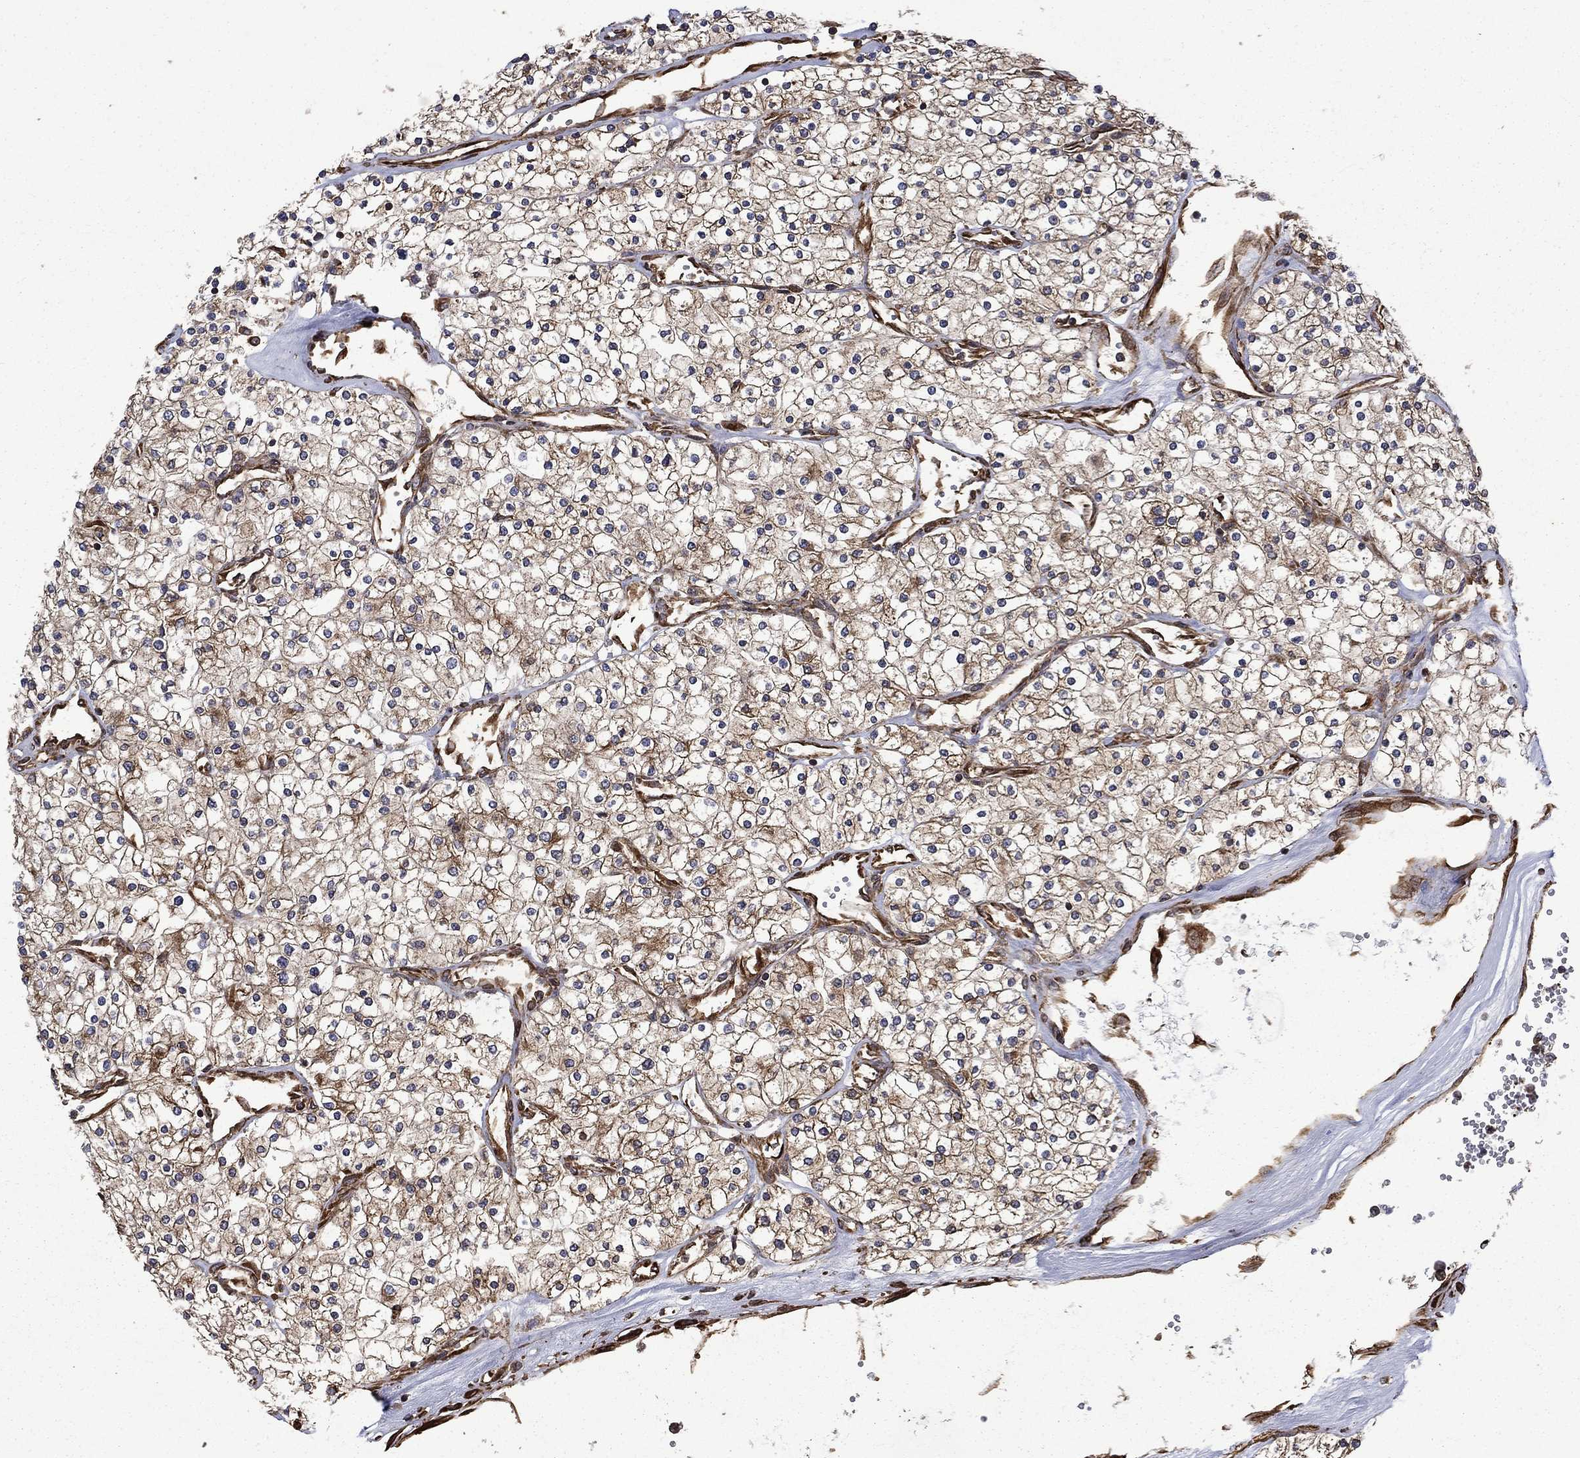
{"staining": {"intensity": "moderate", "quantity": "25%-75%", "location": "cytoplasmic/membranous"}, "tissue": "renal cancer", "cell_type": "Tumor cells", "image_type": "cancer", "snomed": [{"axis": "morphology", "description": "Adenocarcinoma, NOS"}, {"axis": "topography", "description": "Kidney"}], "caption": "Human renal cancer stained for a protein (brown) displays moderate cytoplasmic/membranous positive expression in about 25%-75% of tumor cells.", "gene": "CUTC", "patient": {"sex": "male", "age": 80}}